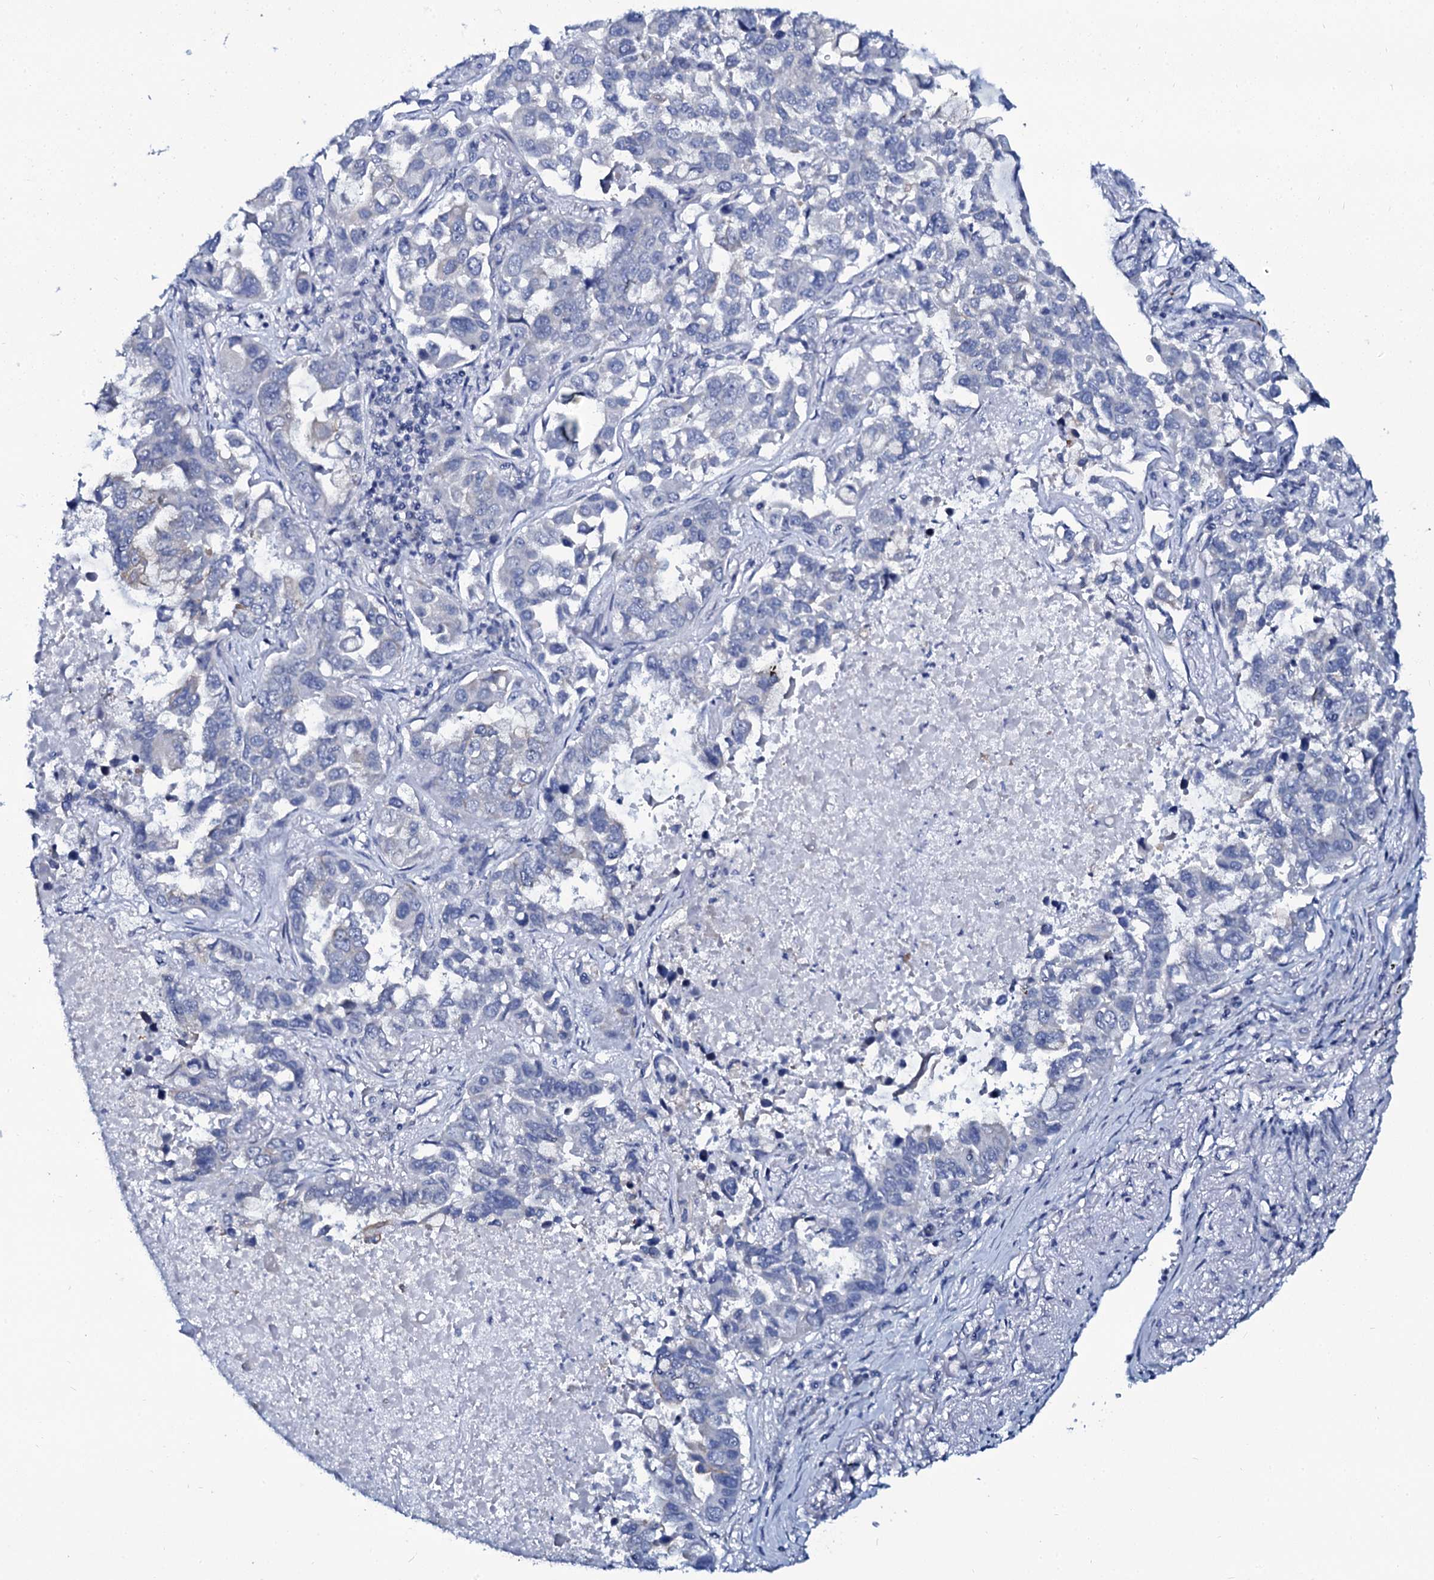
{"staining": {"intensity": "negative", "quantity": "none", "location": "none"}, "tissue": "lung cancer", "cell_type": "Tumor cells", "image_type": "cancer", "snomed": [{"axis": "morphology", "description": "Adenocarcinoma, NOS"}, {"axis": "topography", "description": "Lung"}], "caption": "Tumor cells show no significant positivity in lung cancer.", "gene": "C10orf88", "patient": {"sex": "male", "age": 64}}